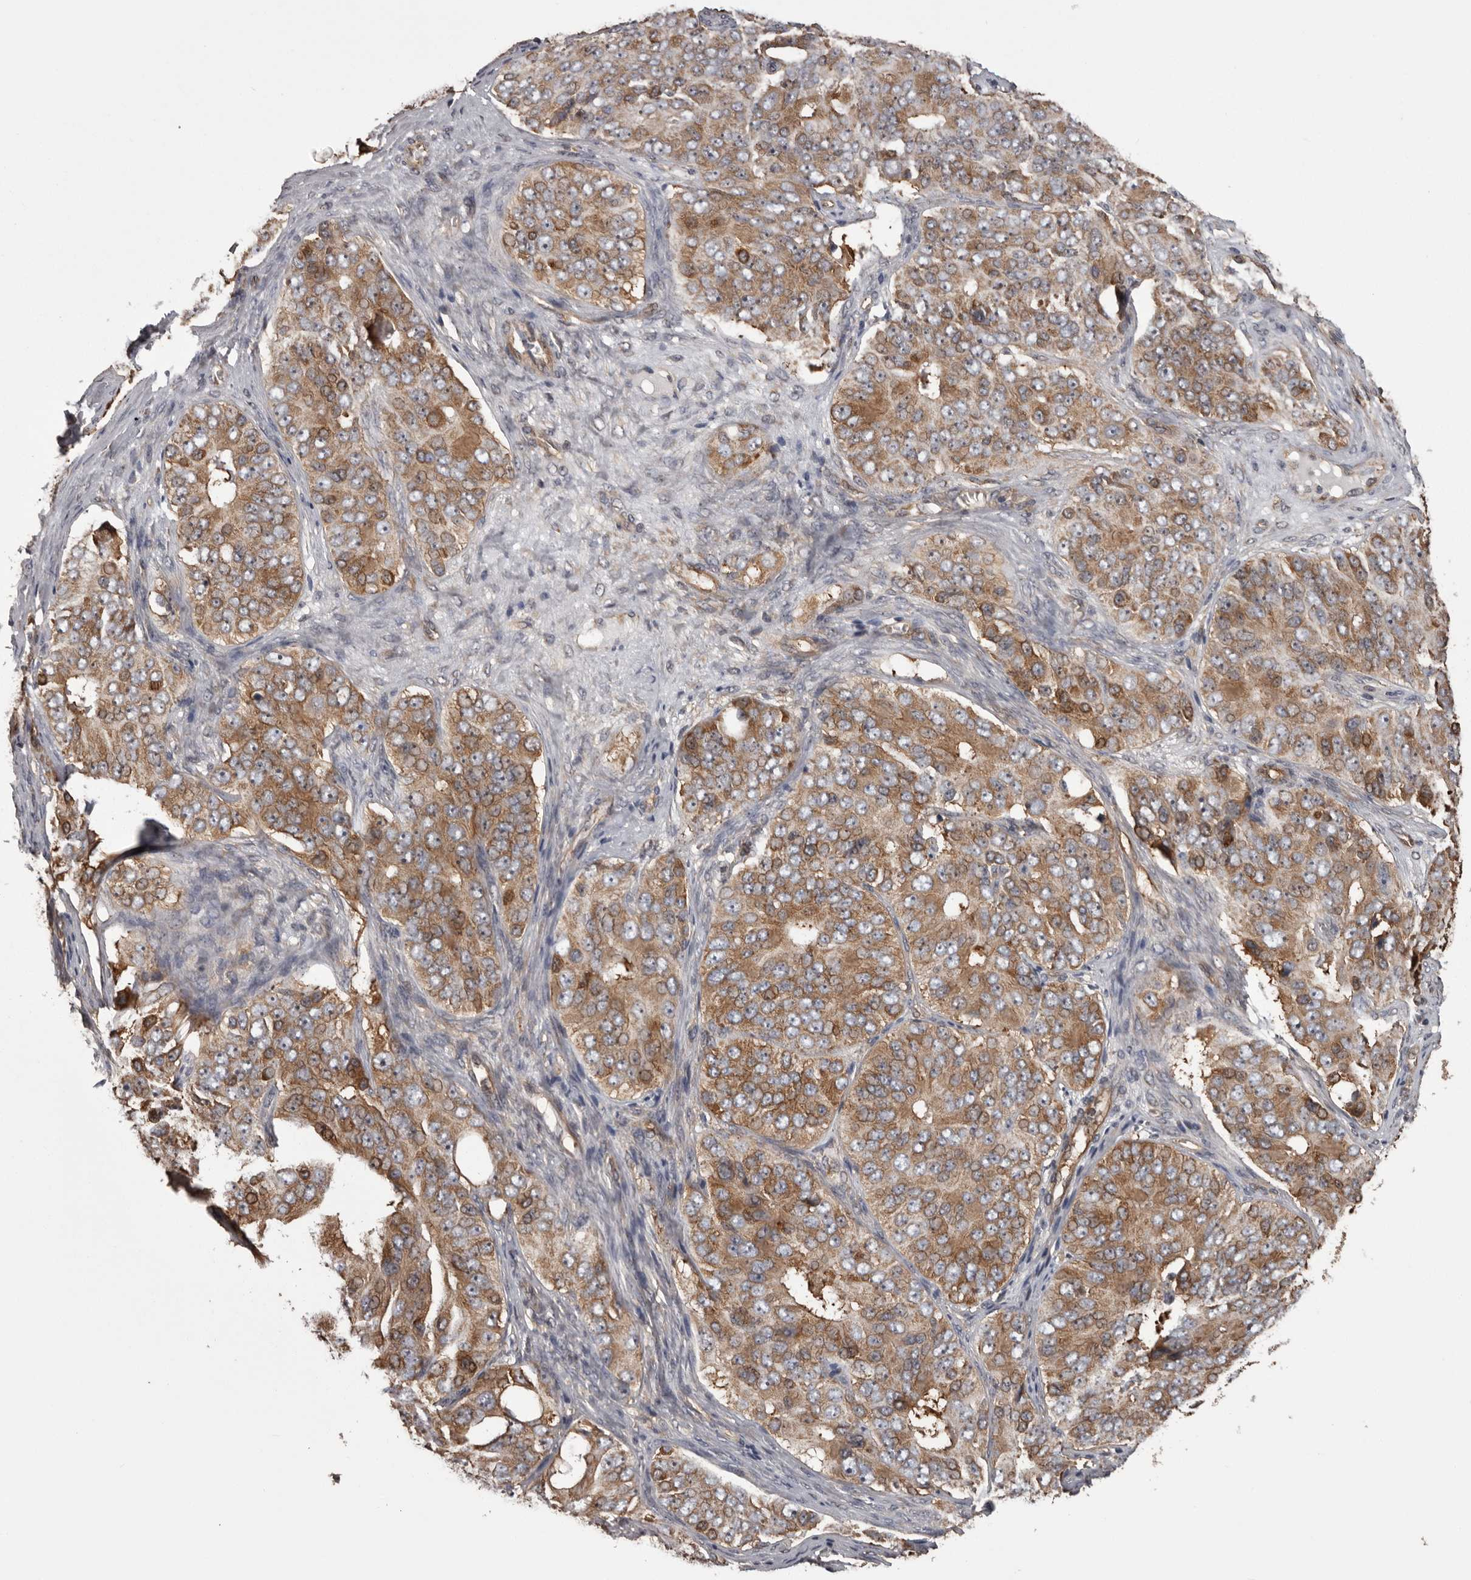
{"staining": {"intensity": "moderate", "quantity": ">75%", "location": "cytoplasmic/membranous"}, "tissue": "ovarian cancer", "cell_type": "Tumor cells", "image_type": "cancer", "snomed": [{"axis": "morphology", "description": "Carcinoma, endometroid"}, {"axis": "topography", "description": "Ovary"}], "caption": "DAB (3,3'-diaminobenzidine) immunohistochemical staining of human ovarian endometroid carcinoma reveals moderate cytoplasmic/membranous protein staining in about >75% of tumor cells.", "gene": "DARS1", "patient": {"sex": "female", "age": 51}}